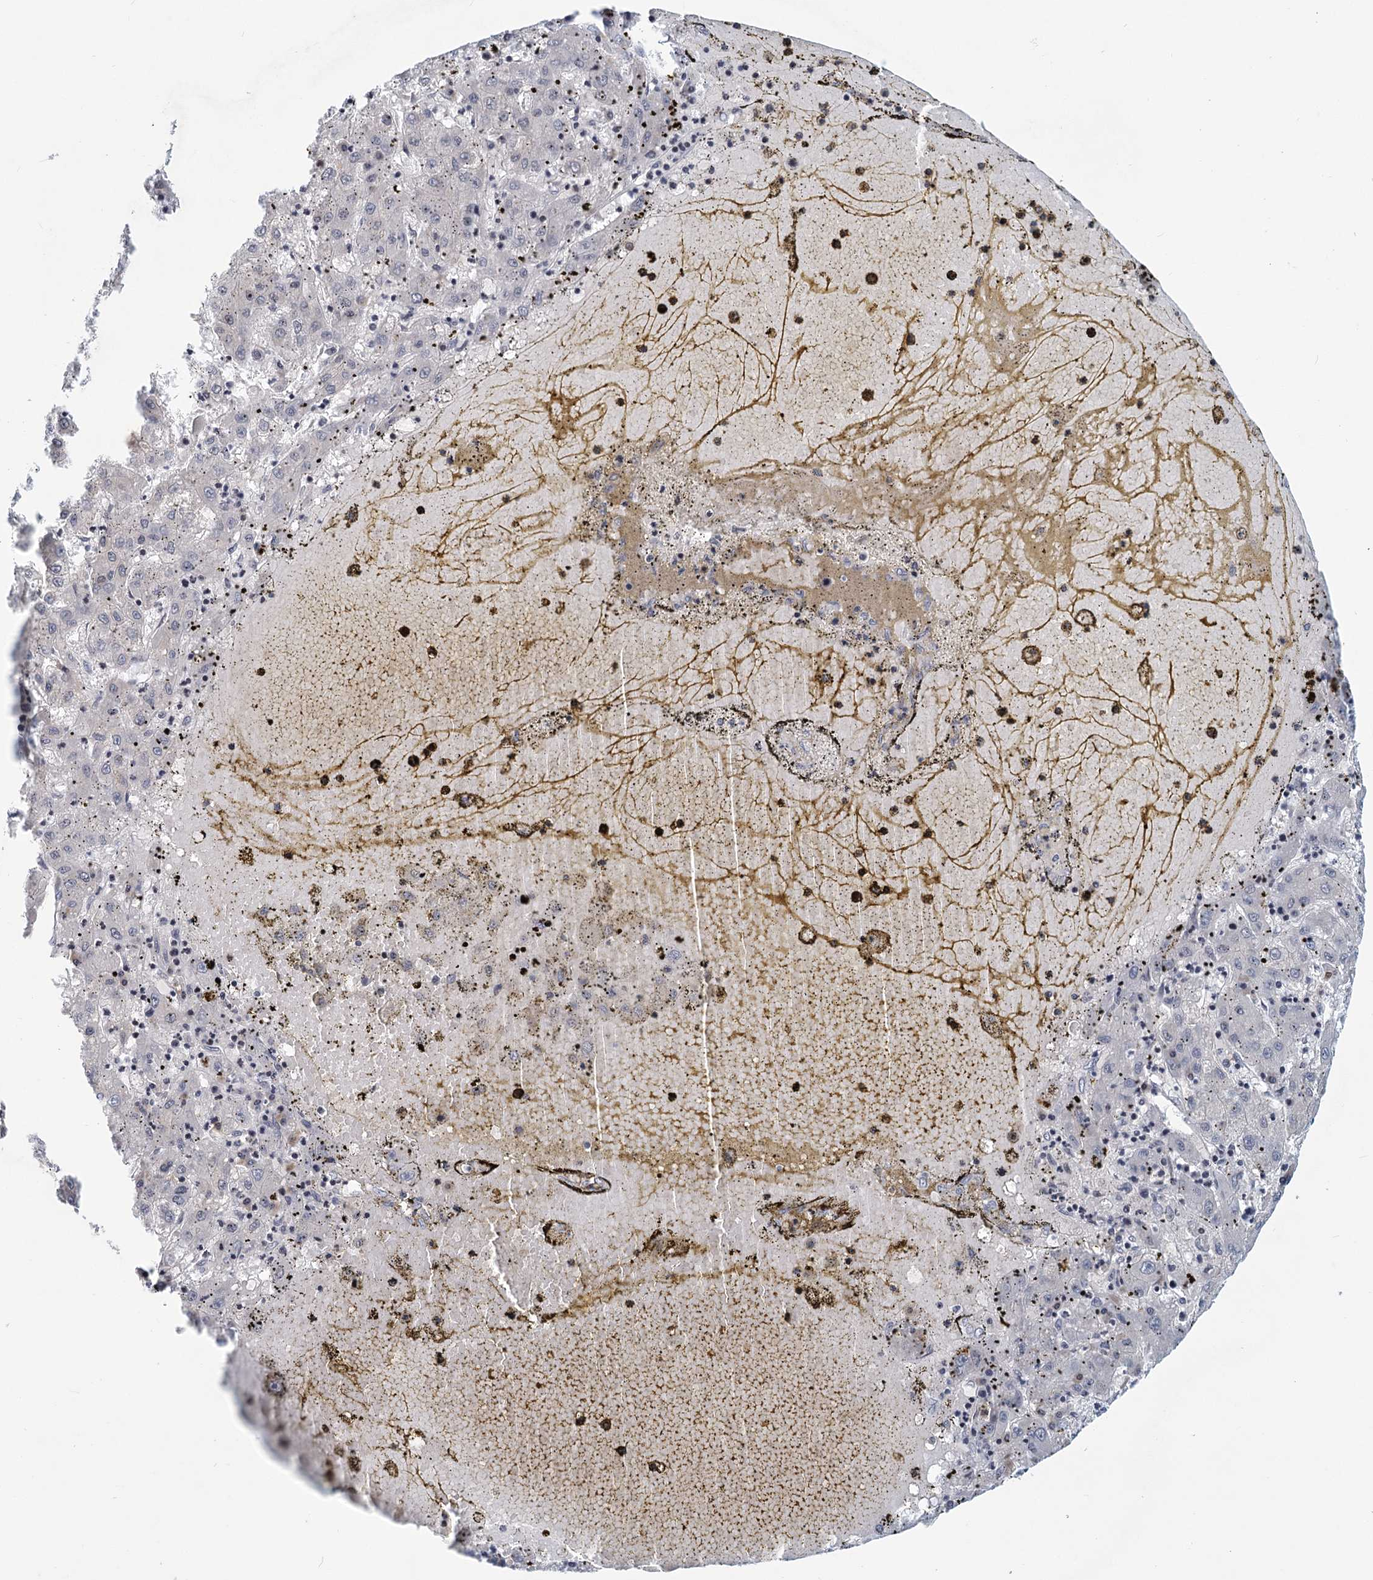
{"staining": {"intensity": "negative", "quantity": "none", "location": "none"}, "tissue": "liver cancer", "cell_type": "Tumor cells", "image_type": "cancer", "snomed": [{"axis": "morphology", "description": "Carcinoma, Hepatocellular, NOS"}, {"axis": "topography", "description": "Liver"}], "caption": "The histopathology image exhibits no significant positivity in tumor cells of liver hepatocellular carcinoma.", "gene": "STAP1", "patient": {"sex": "male", "age": 72}}